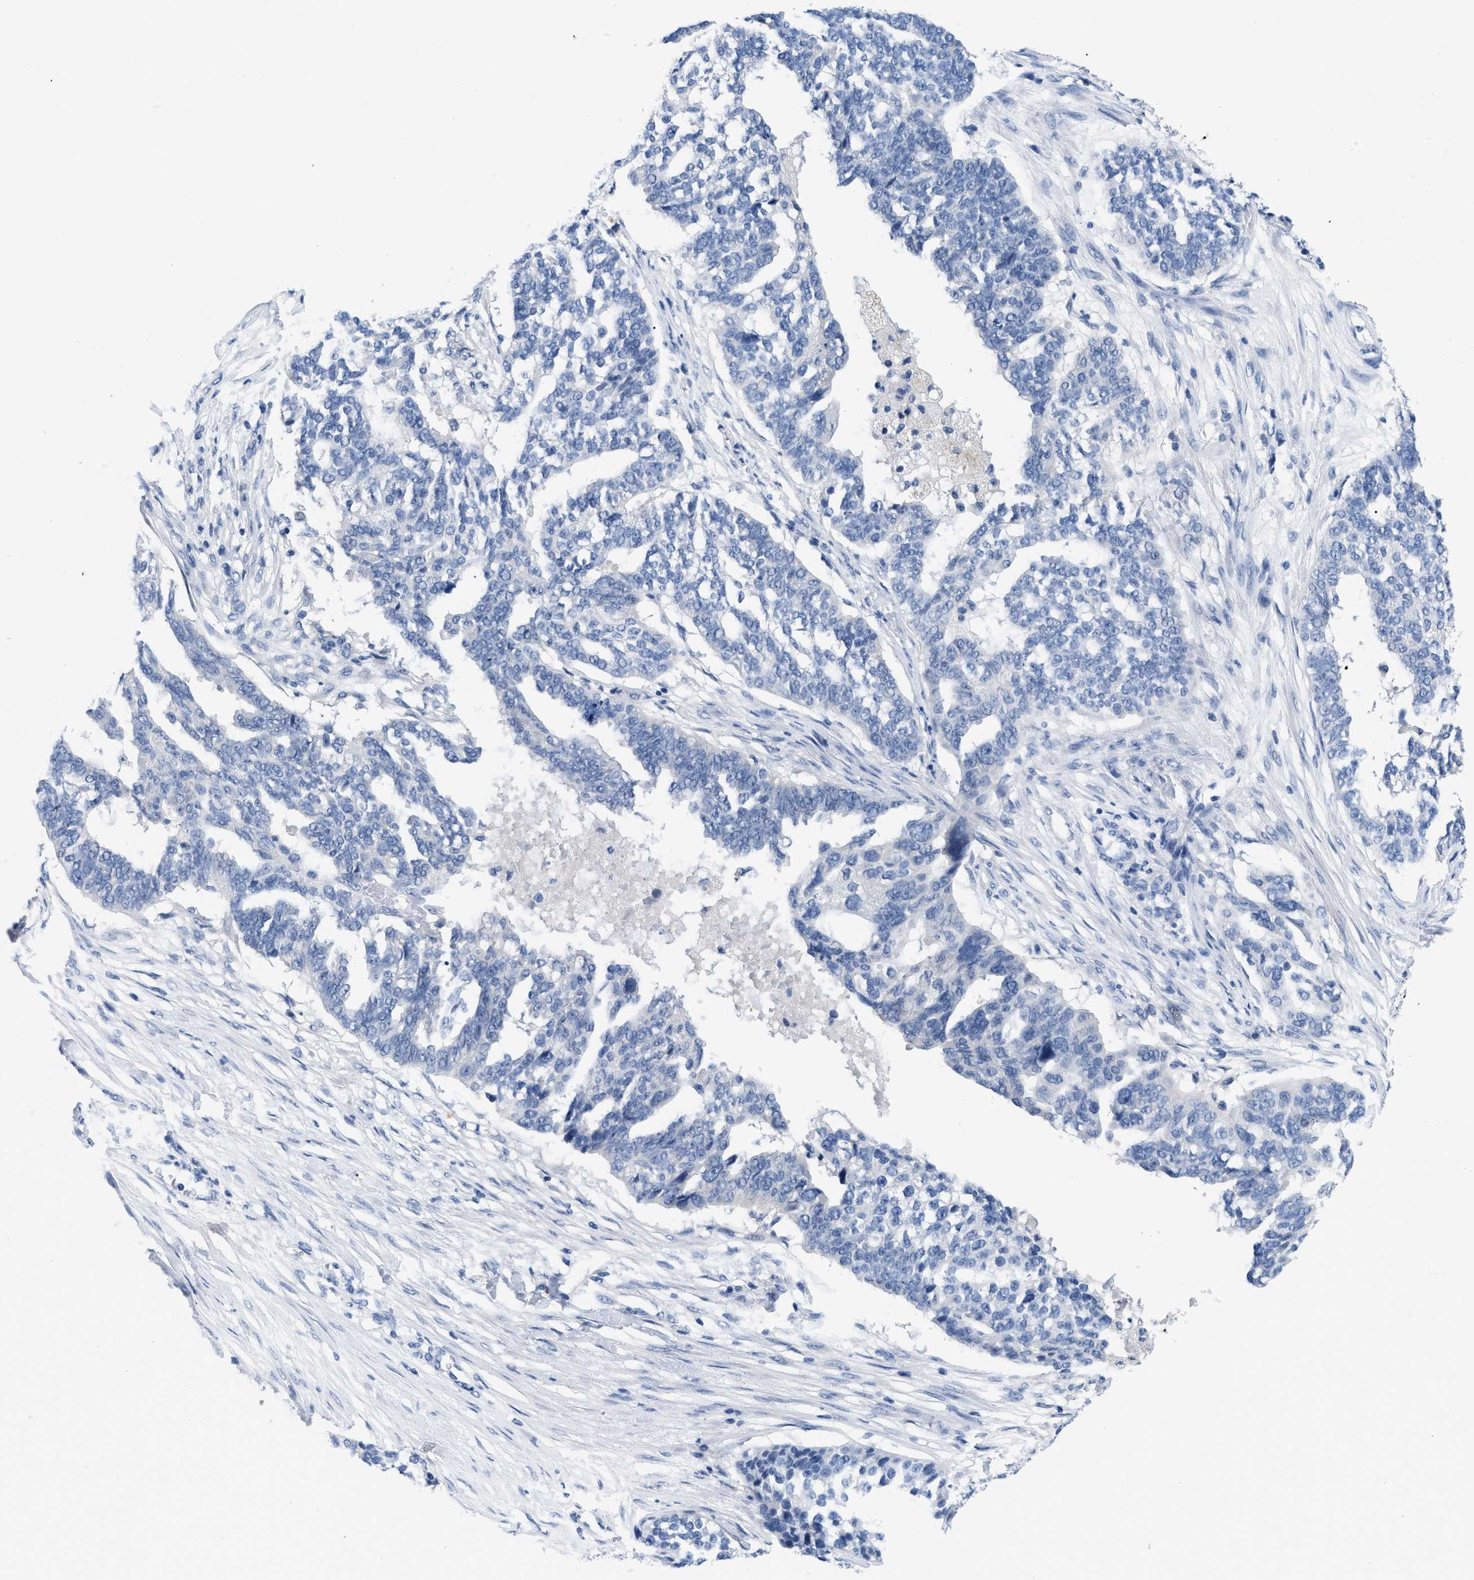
{"staining": {"intensity": "negative", "quantity": "none", "location": "none"}, "tissue": "ovarian cancer", "cell_type": "Tumor cells", "image_type": "cancer", "snomed": [{"axis": "morphology", "description": "Cystadenocarcinoma, serous, NOS"}, {"axis": "topography", "description": "Ovary"}], "caption": "IHC image of ovarian serous cystadenocarcinoma stained for a protein (brown), which reveals no positivity in tumor cells.", "gene": "PYY", "patient": {"sex": "female", "age": 59}}